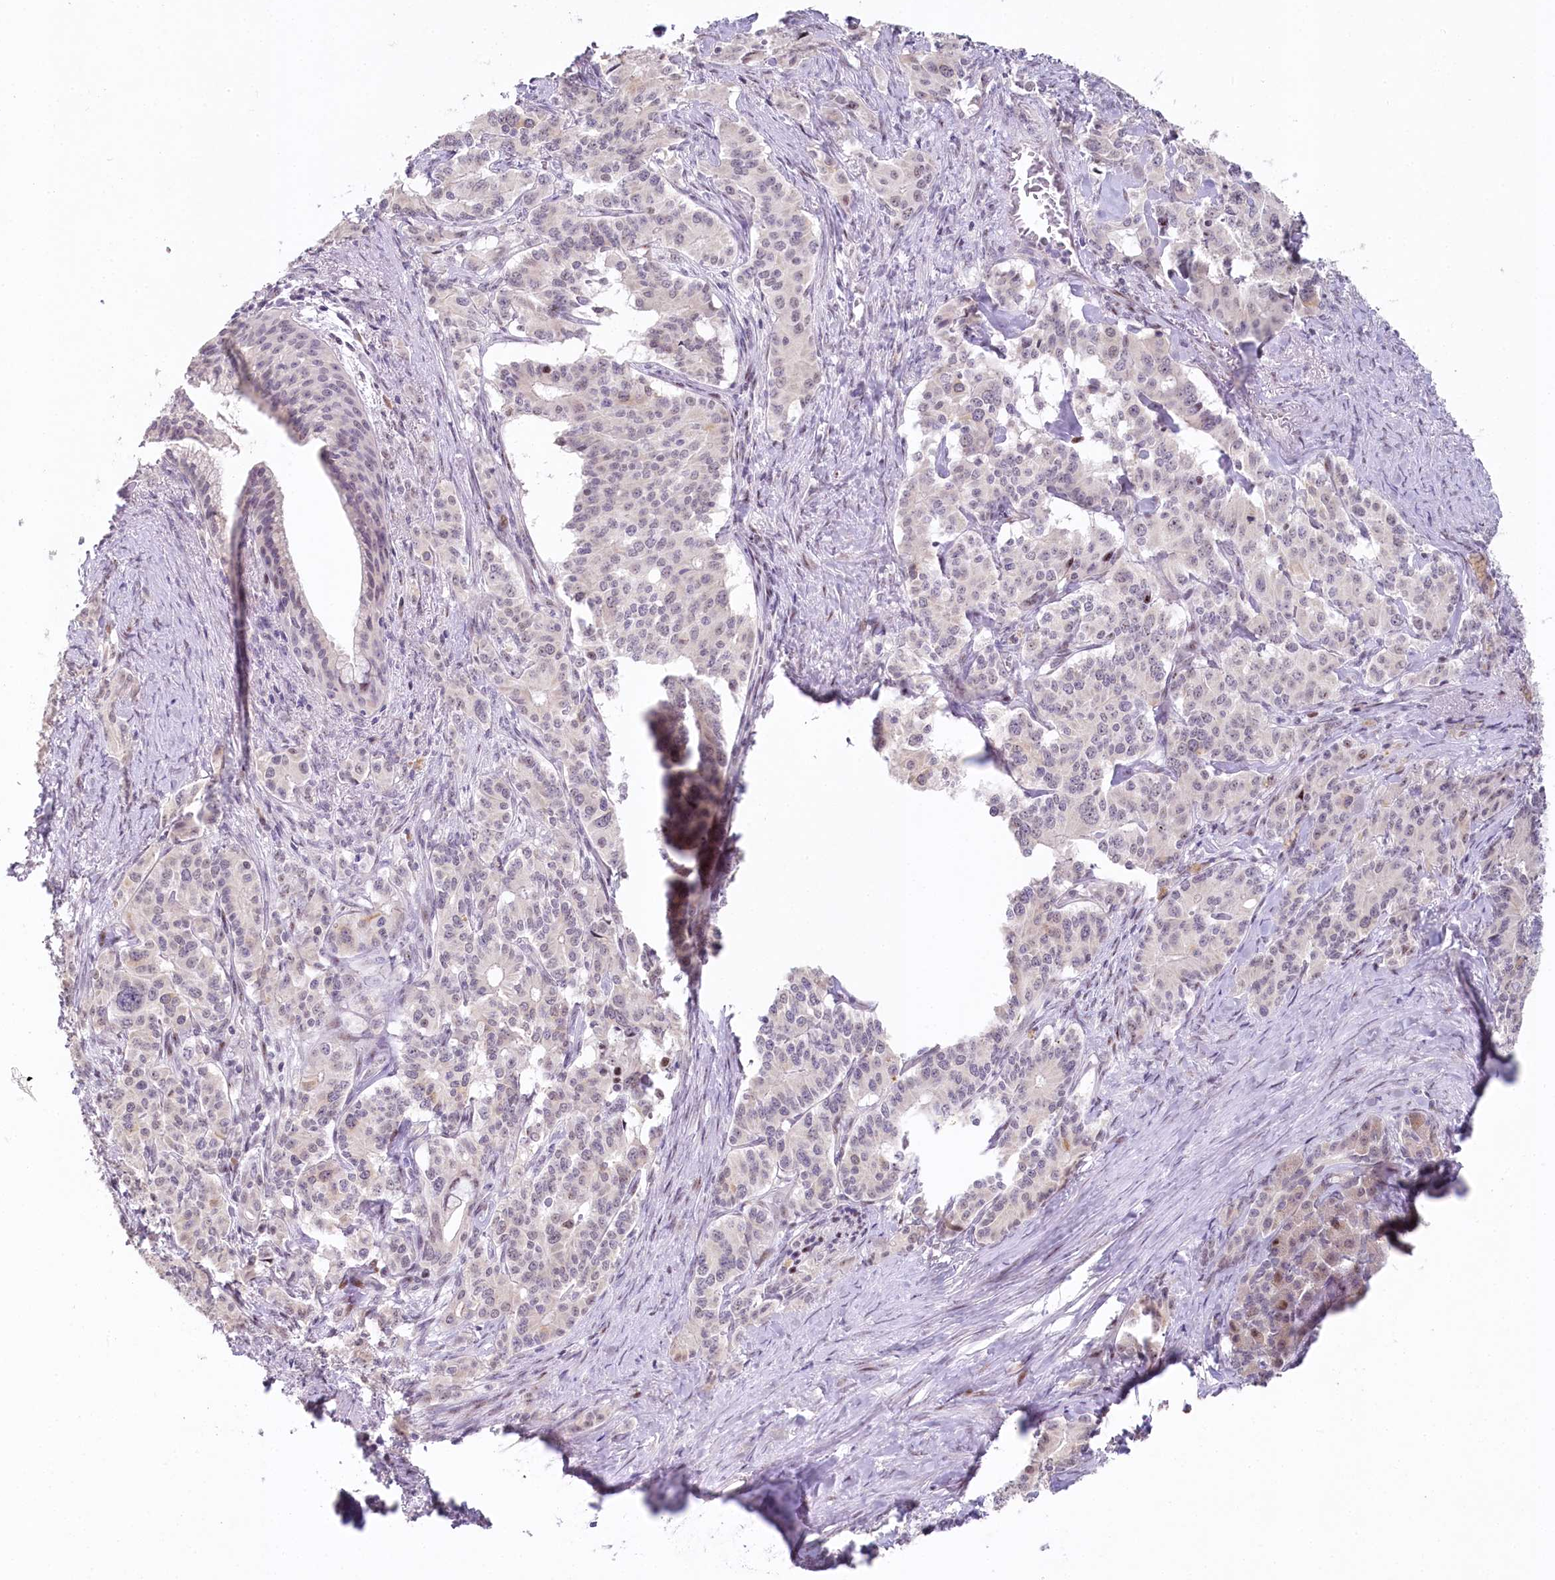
{"staining": {"intensity": "negative", "quantity": "none", "location": "none"}, "tissue": "pancreatic cancer", "cell_type": "Tumor cells", "image_type": "cancer", "snomed": [{"axis": "morphology", "description": "Adenocarcinoma, NOS"}, {"axis": "topography", "description": "Pancreas"}], "caption": "Immunohistochemistry photomicrograph of human adenocarcinoma (pancreatic) stained for a protein (brown), which shows no staining in tumor cells.", "gene": "HPD", "patient": {"sex": "female", "age": 74}}